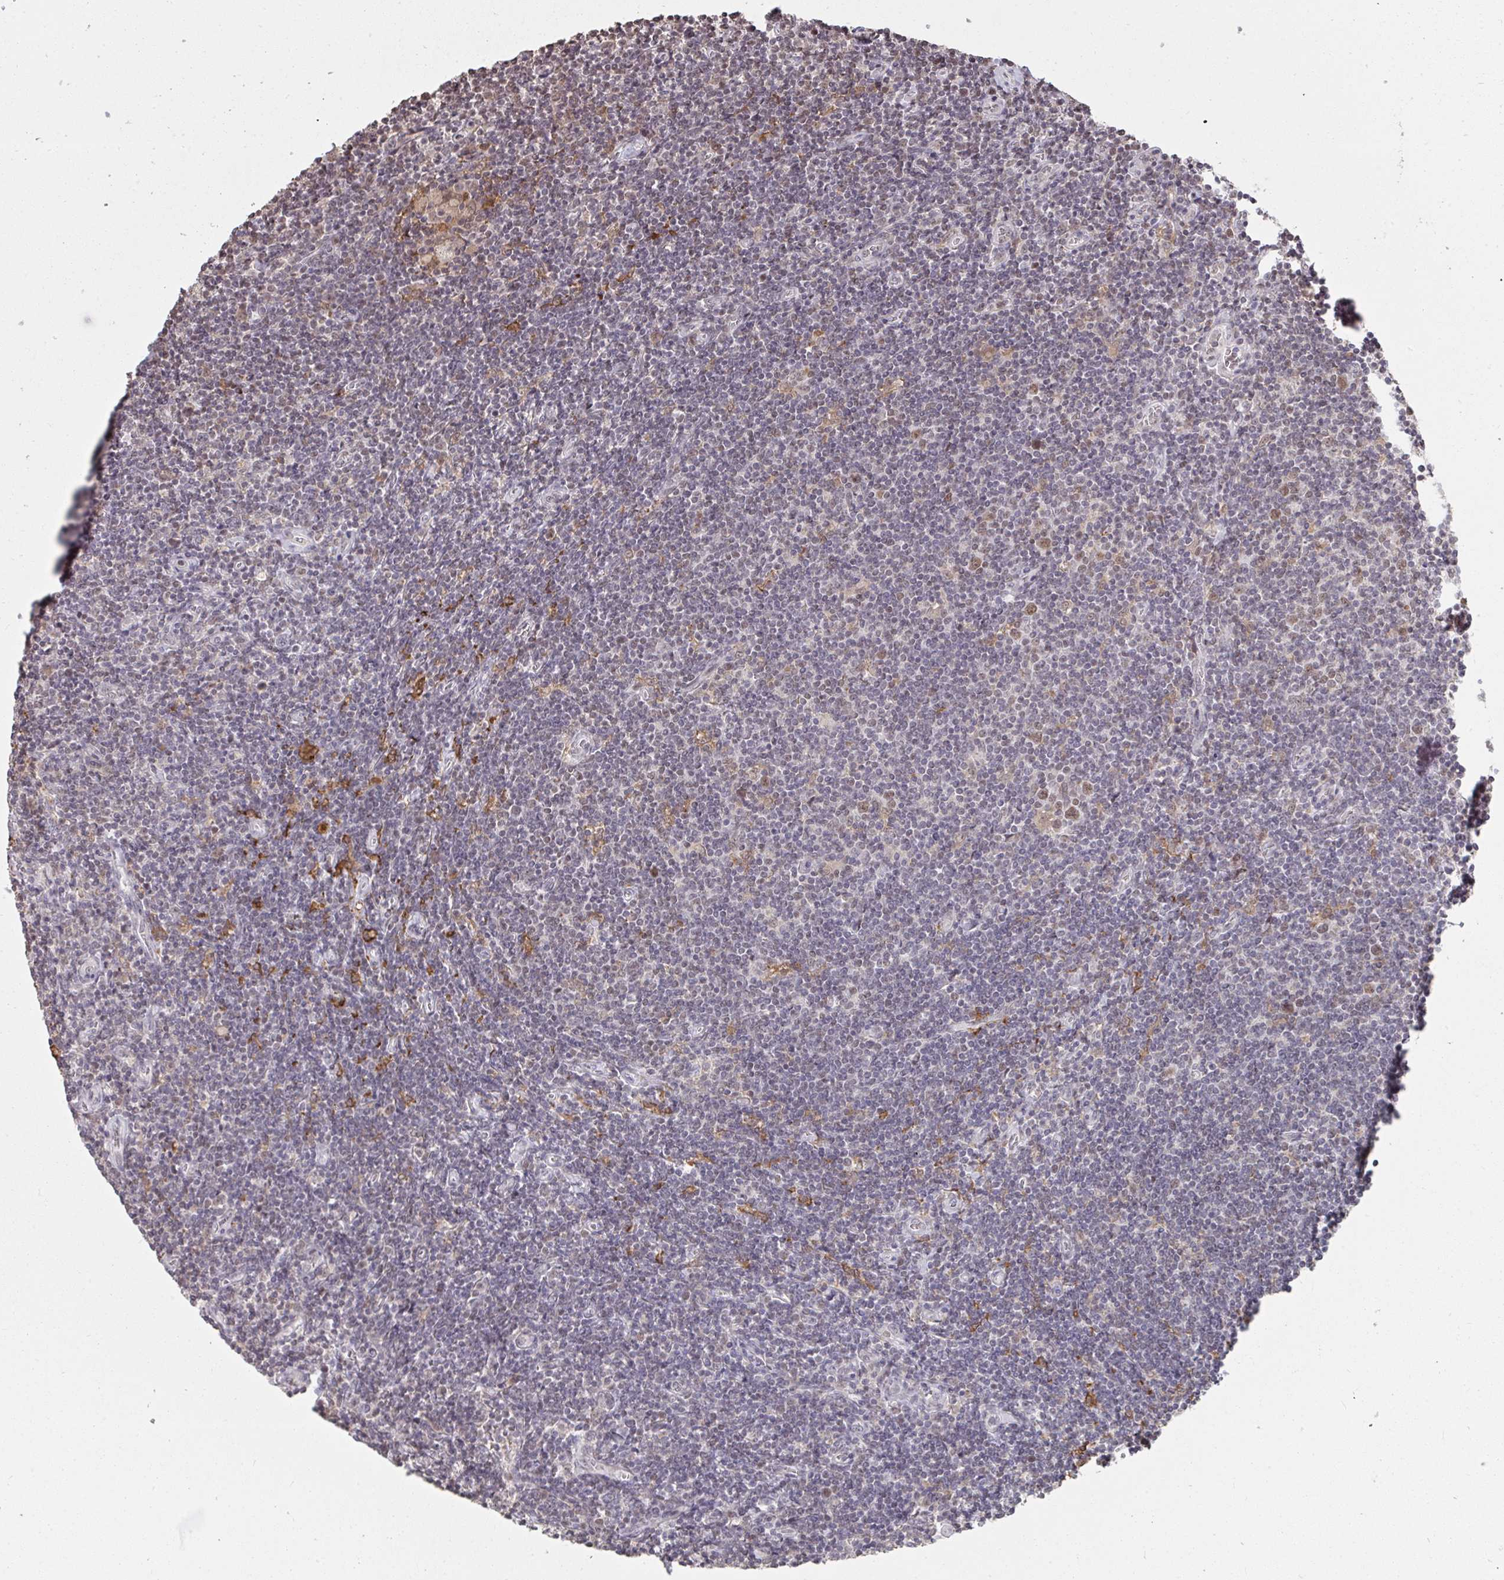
{"staining": {"intensity": "weak", "quantity": ">75%", "location": "nuclear"}, "tissue": "lymphoma", "cell_type": "Tumor cells", "image_type": "cancer", "snomed": [{"axis": "morphology", "description": "Hodgkin's disease, NOS"}, {"axis": "topography", "description": "Lymph node"}], "caption": "This histopathology image reveals lymphoma stained with immunohistochemistry to label a protein in brown. The nuclear of tumor cells show weak positivity for the protein. Nuclei are counter-stained blue.", "gene": "SAP30", "patient": {"sex": "male", "age": 40}}